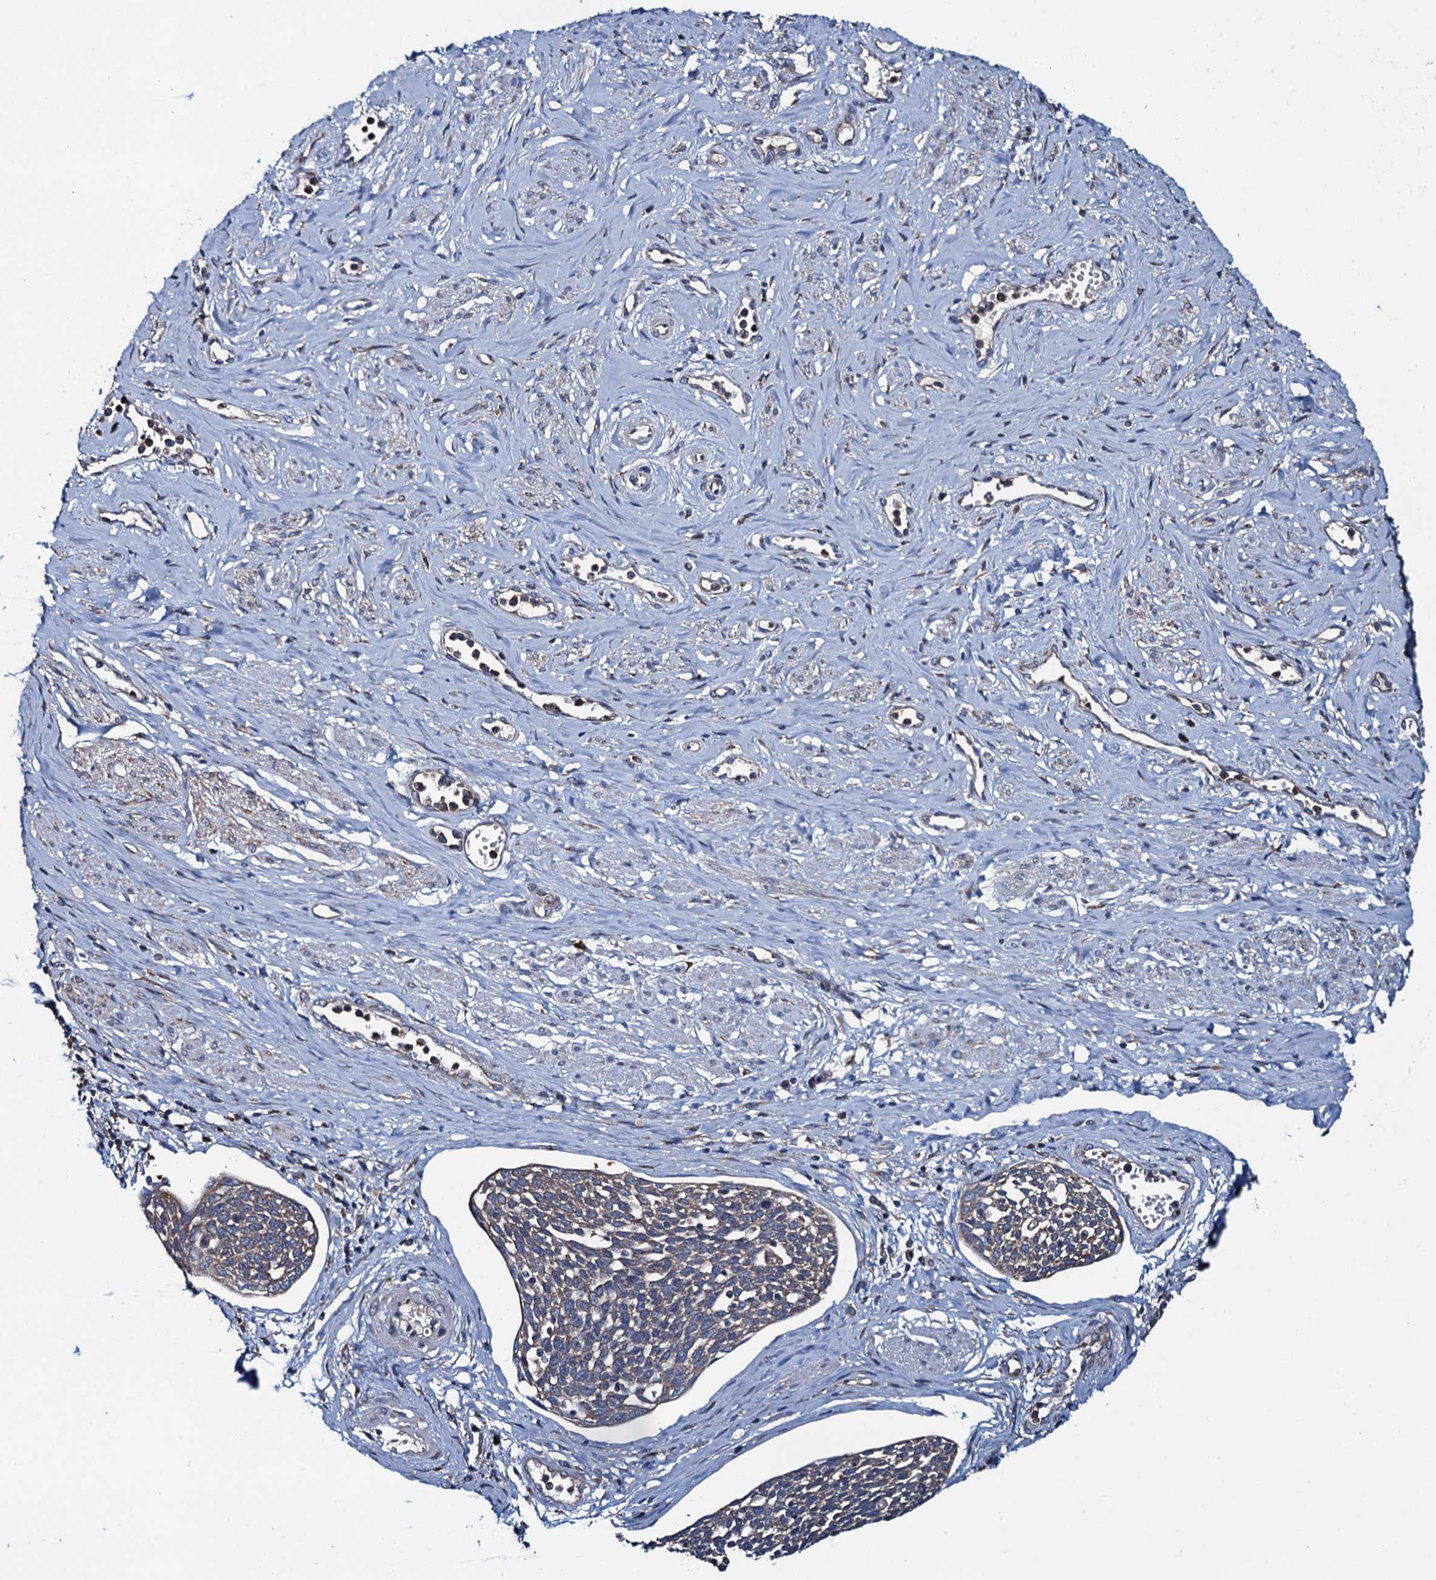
{"staining": {"intensity": "weak", "quantity": "25%-75%", "location": "cytoplasmic/membranous"}, "tissue": "cervical cancer", "cell_type": "Tumor cells", "image_type": "cancer", "snomed": [{"axis": "morphology", "description": "Squamous cell carcinoma, NOS"}, {"axis": "topography", "description": "Cervix"}], "caption": "Weak cytoplasmic/membranous protein positivity is present in about 25%-75% of tumor cells in cervical squamous cell carcinoma.", "gene": "ADCY9", "patient": {"sex": "female", "age": 34}}